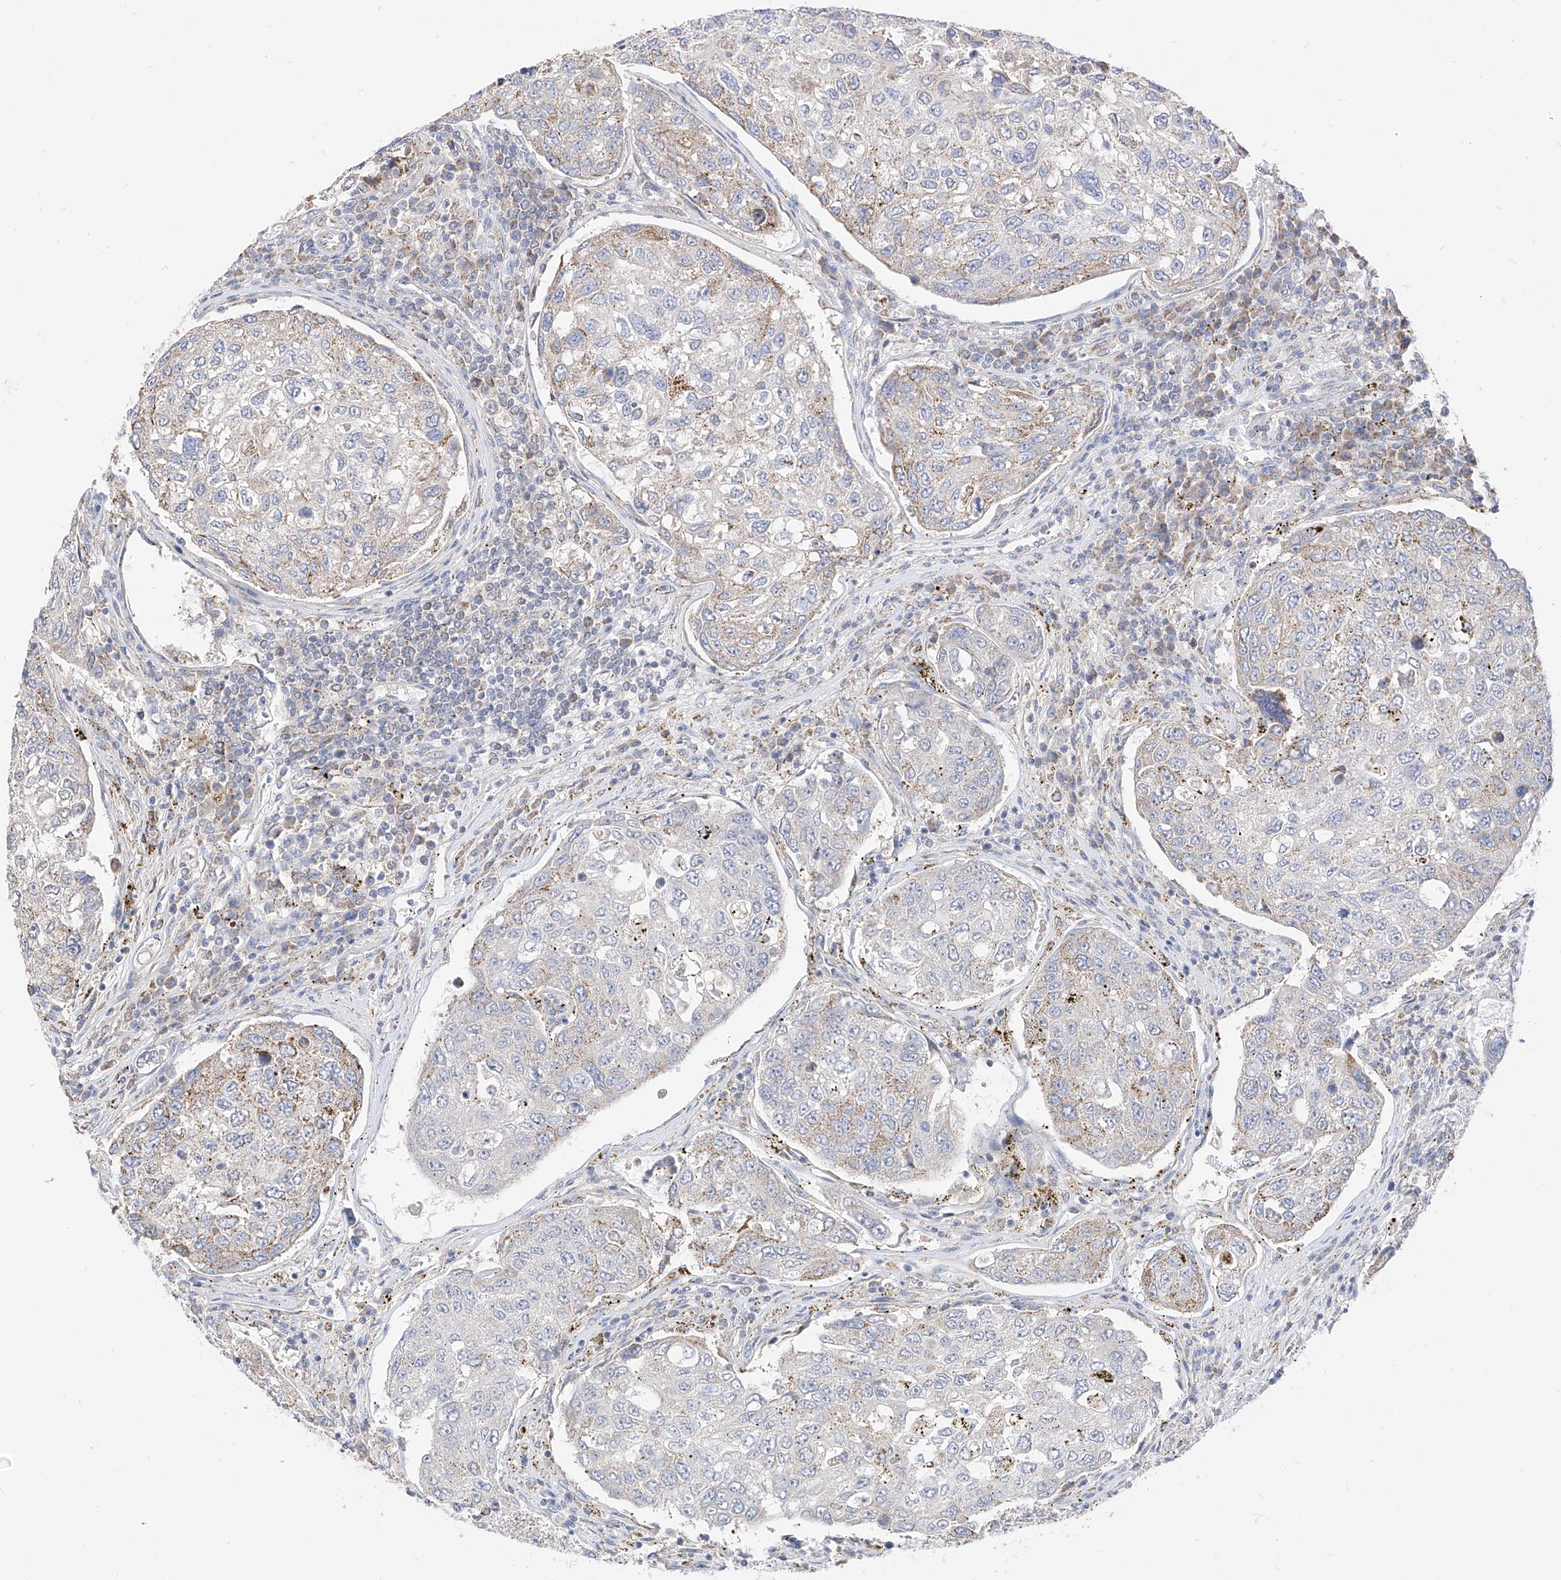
{"staining": {"intensity": "weak", "quantity": "25%-75%", "location": "cytoplasmic/membranous"}, "tissue": "urothelial cancer", "cell_type": "Tumor cells", "image_type": "cancer", "snomed": [{"axis": "morphology", "description": "Urothelial carcinoma, High grade"}, {"axis": "topography", "description": "Lymph node"}, {"axis": "topography", "description": "Urinary bladder"}], "caption": "Urothelial cancer stained for a protein (brown) reveals weak cytoplasmic/membranous positive positivity in about 25%-75% of tumor cells.", "gene": "RASA2", "patient": {"sex": "male", "age": 51}}